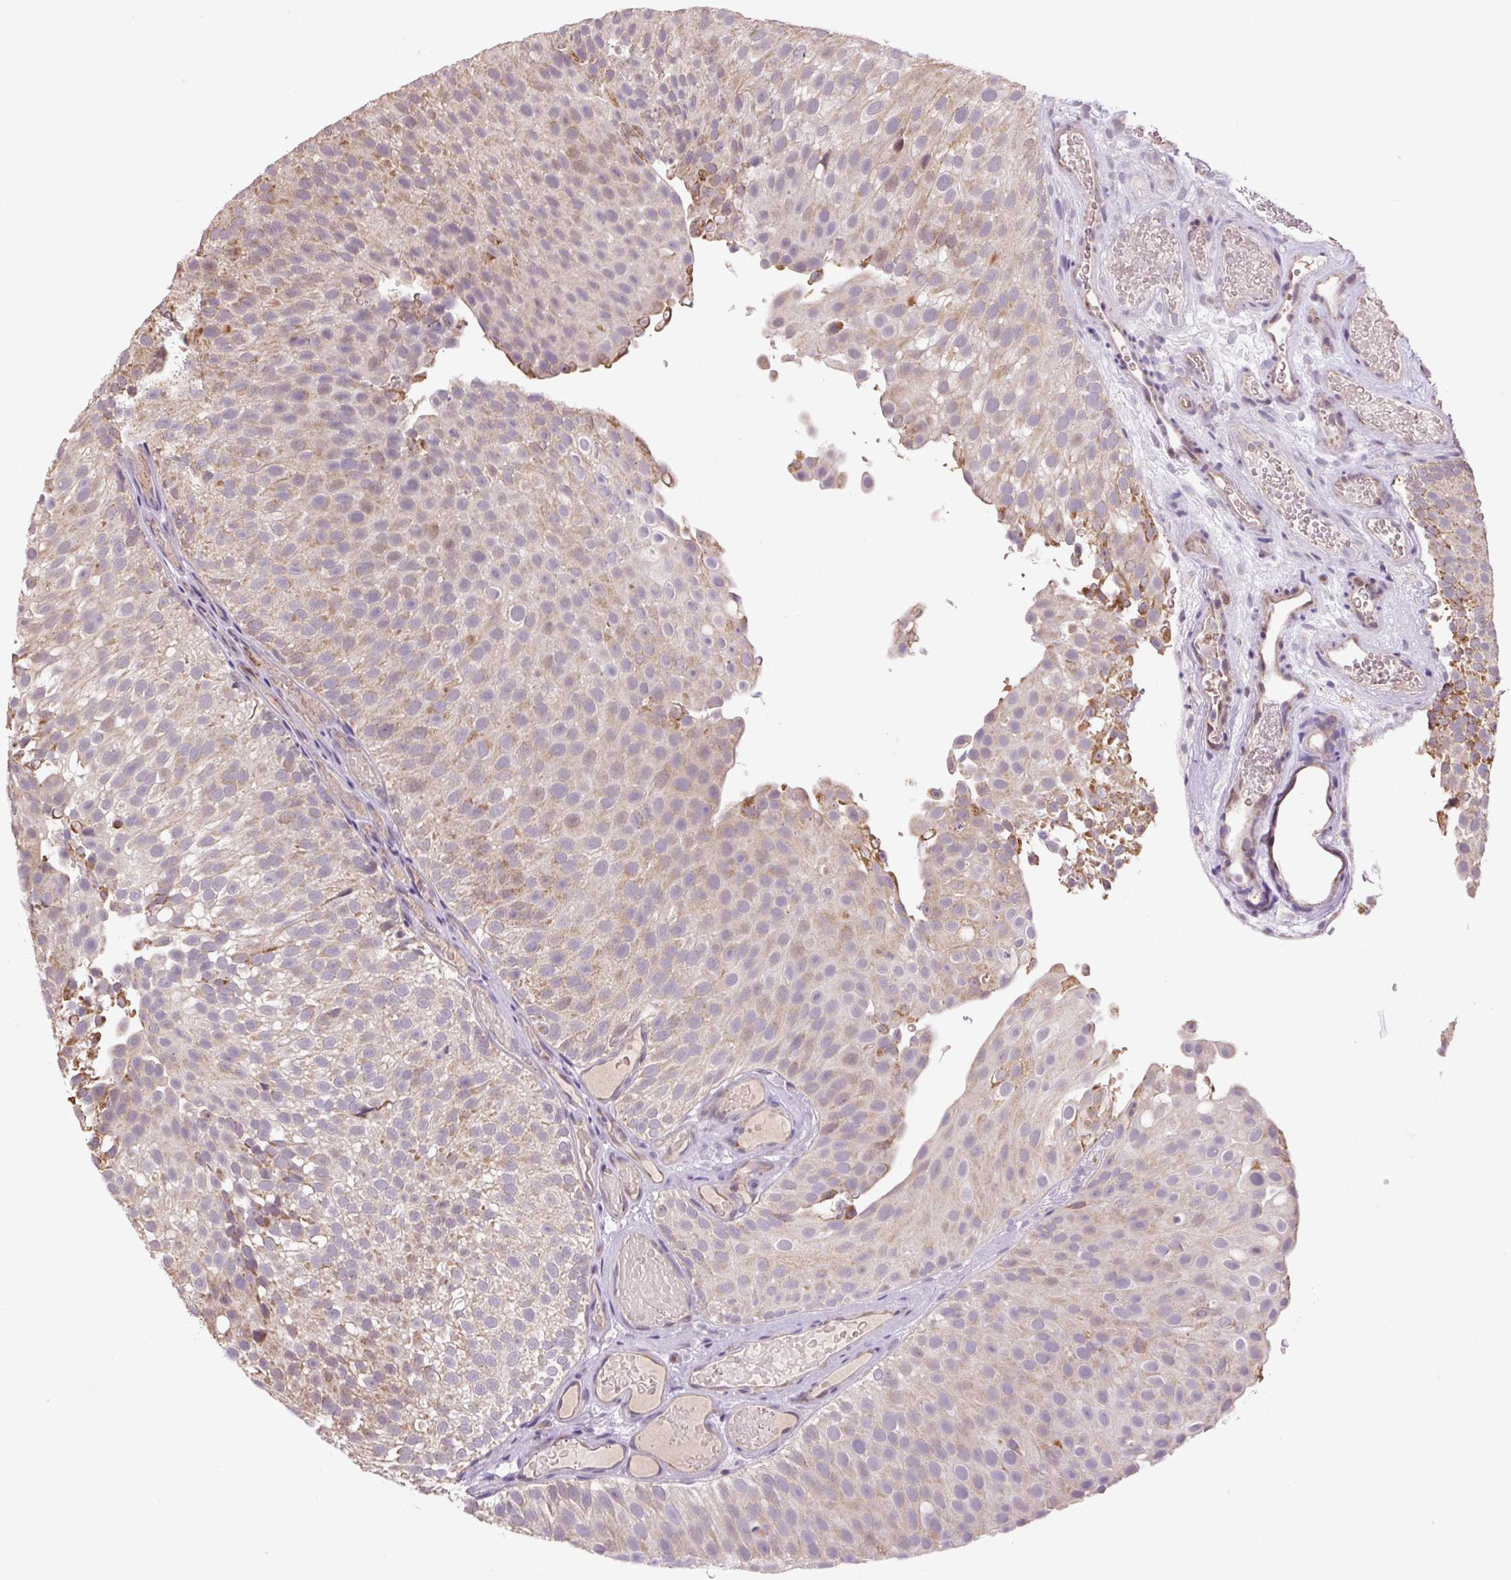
{"staining": {"intensity": "moderate", "quantity": "25%-75%", "location": "cytoplasmic/membranous"}, "tissue": "urothelial cancer", "cell_type": "Tumor cells", "image_type": "cancer", "snomed": [{"axis": "morphology", "description": "Urothelial carcinoma, Low grade"}, {"axis": "topography", "description": "Urinary bladder"}], "caption": "Human urothelial carcinoma (low-grade) stained with a protein marker demonstrates moderate staining in tumor cells.", "gene": "SGF29", "patient": {"sex": "male", "age": 78}}